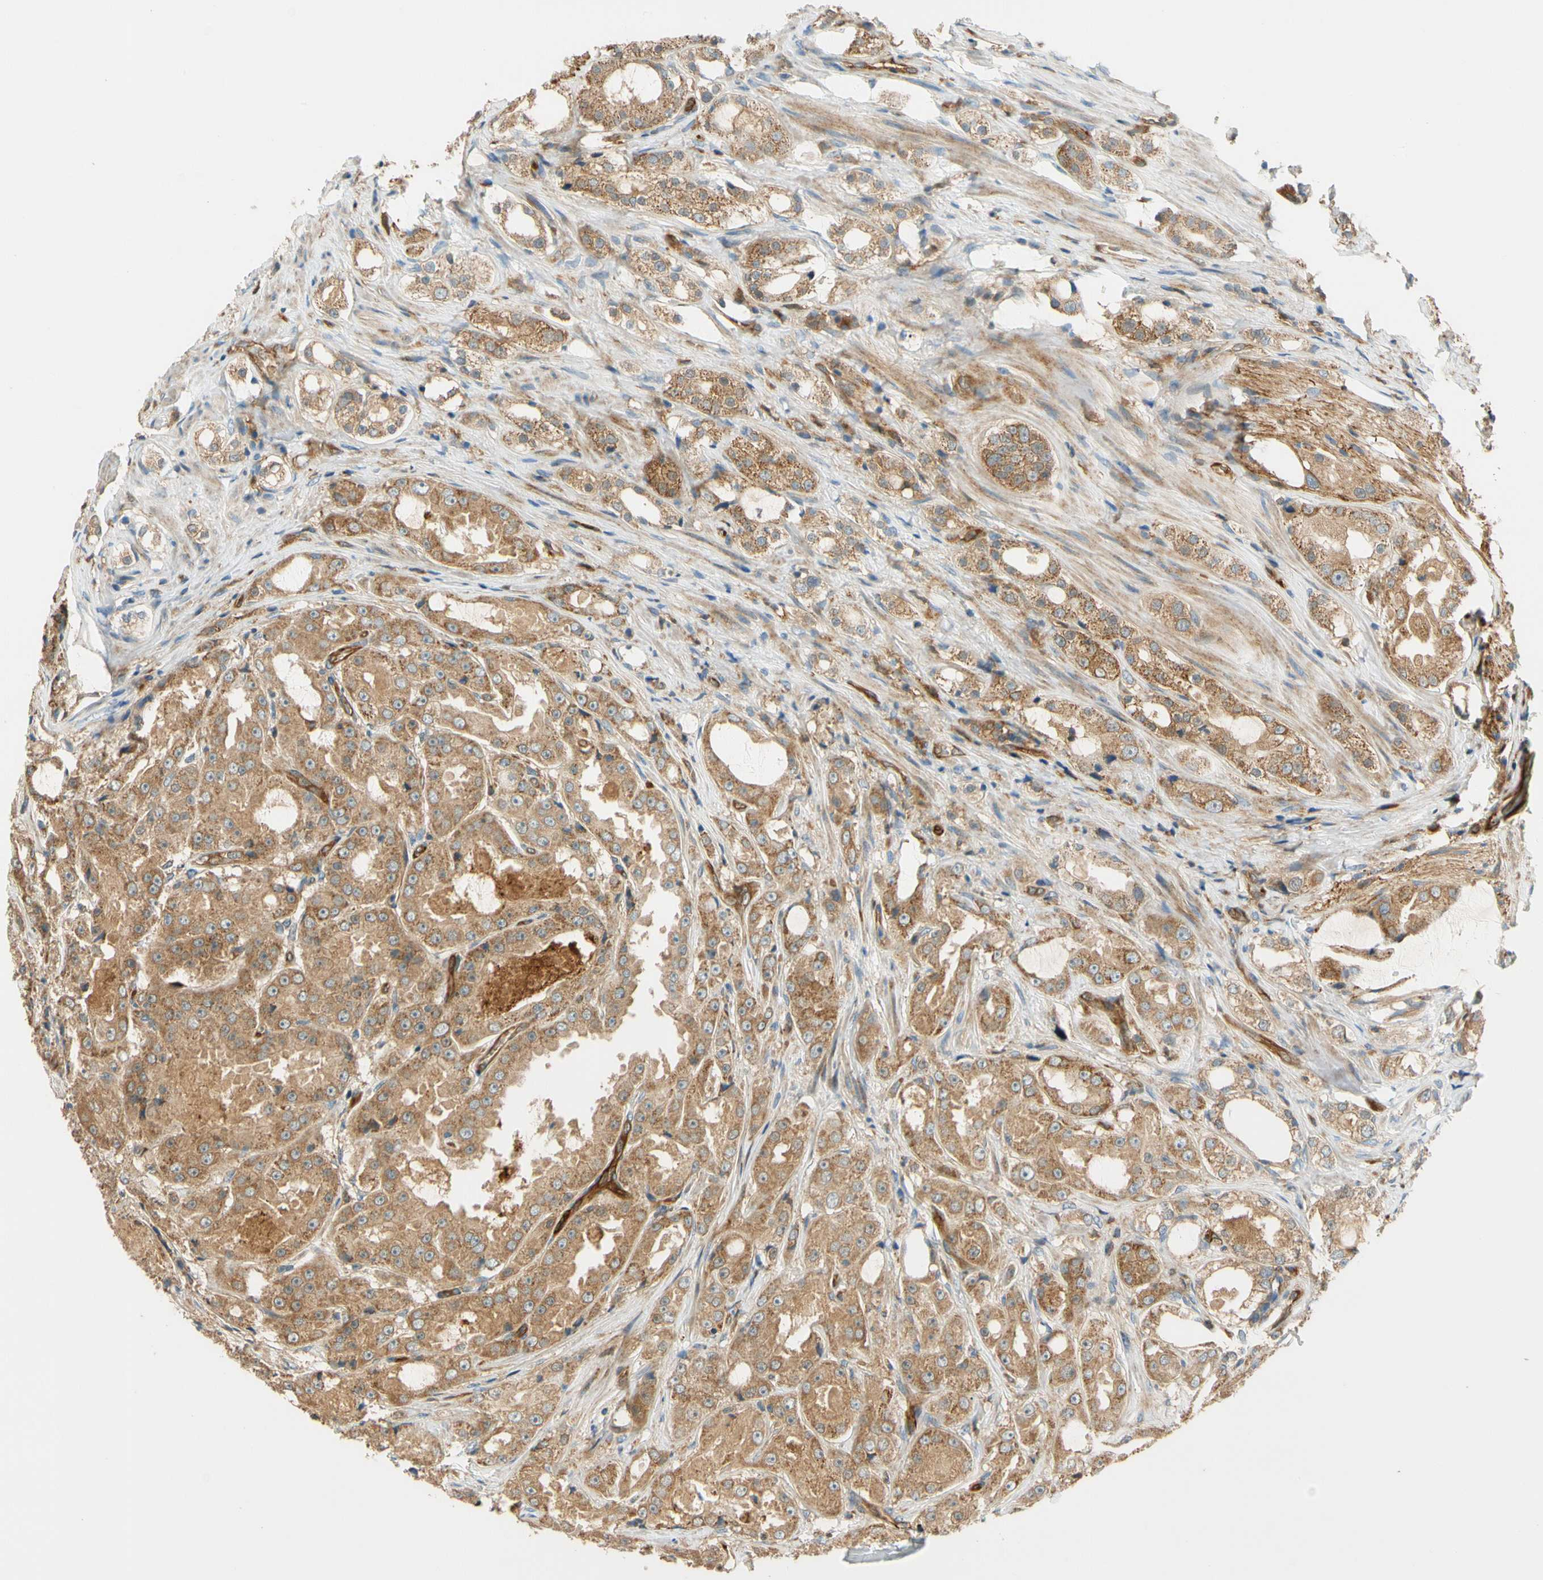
{"staining": {"intensity": "moderate", "quantity": ">75%", "location": "cytoplasmic/membranous"}, "tissue": "prostate cancer", "cell_type": "Tumor cells", "image_type": "cancer", "snomed": [{"axis": "morphology", "description": "Adenocarcinoma, High grade"}, {"axis": "topography", "description": "Prostate"}], "caption": "Moderate cytoplasmic/membranous protein positivity is appreciated in about >75% of tumor cells in prostate cancer. Using DAB (brown) and hematoxylin (blue) stains, captured at high magnification using brightfield microscopy.", "gene": "PARP14", "patient": {"sex": "male", "age": 73}}